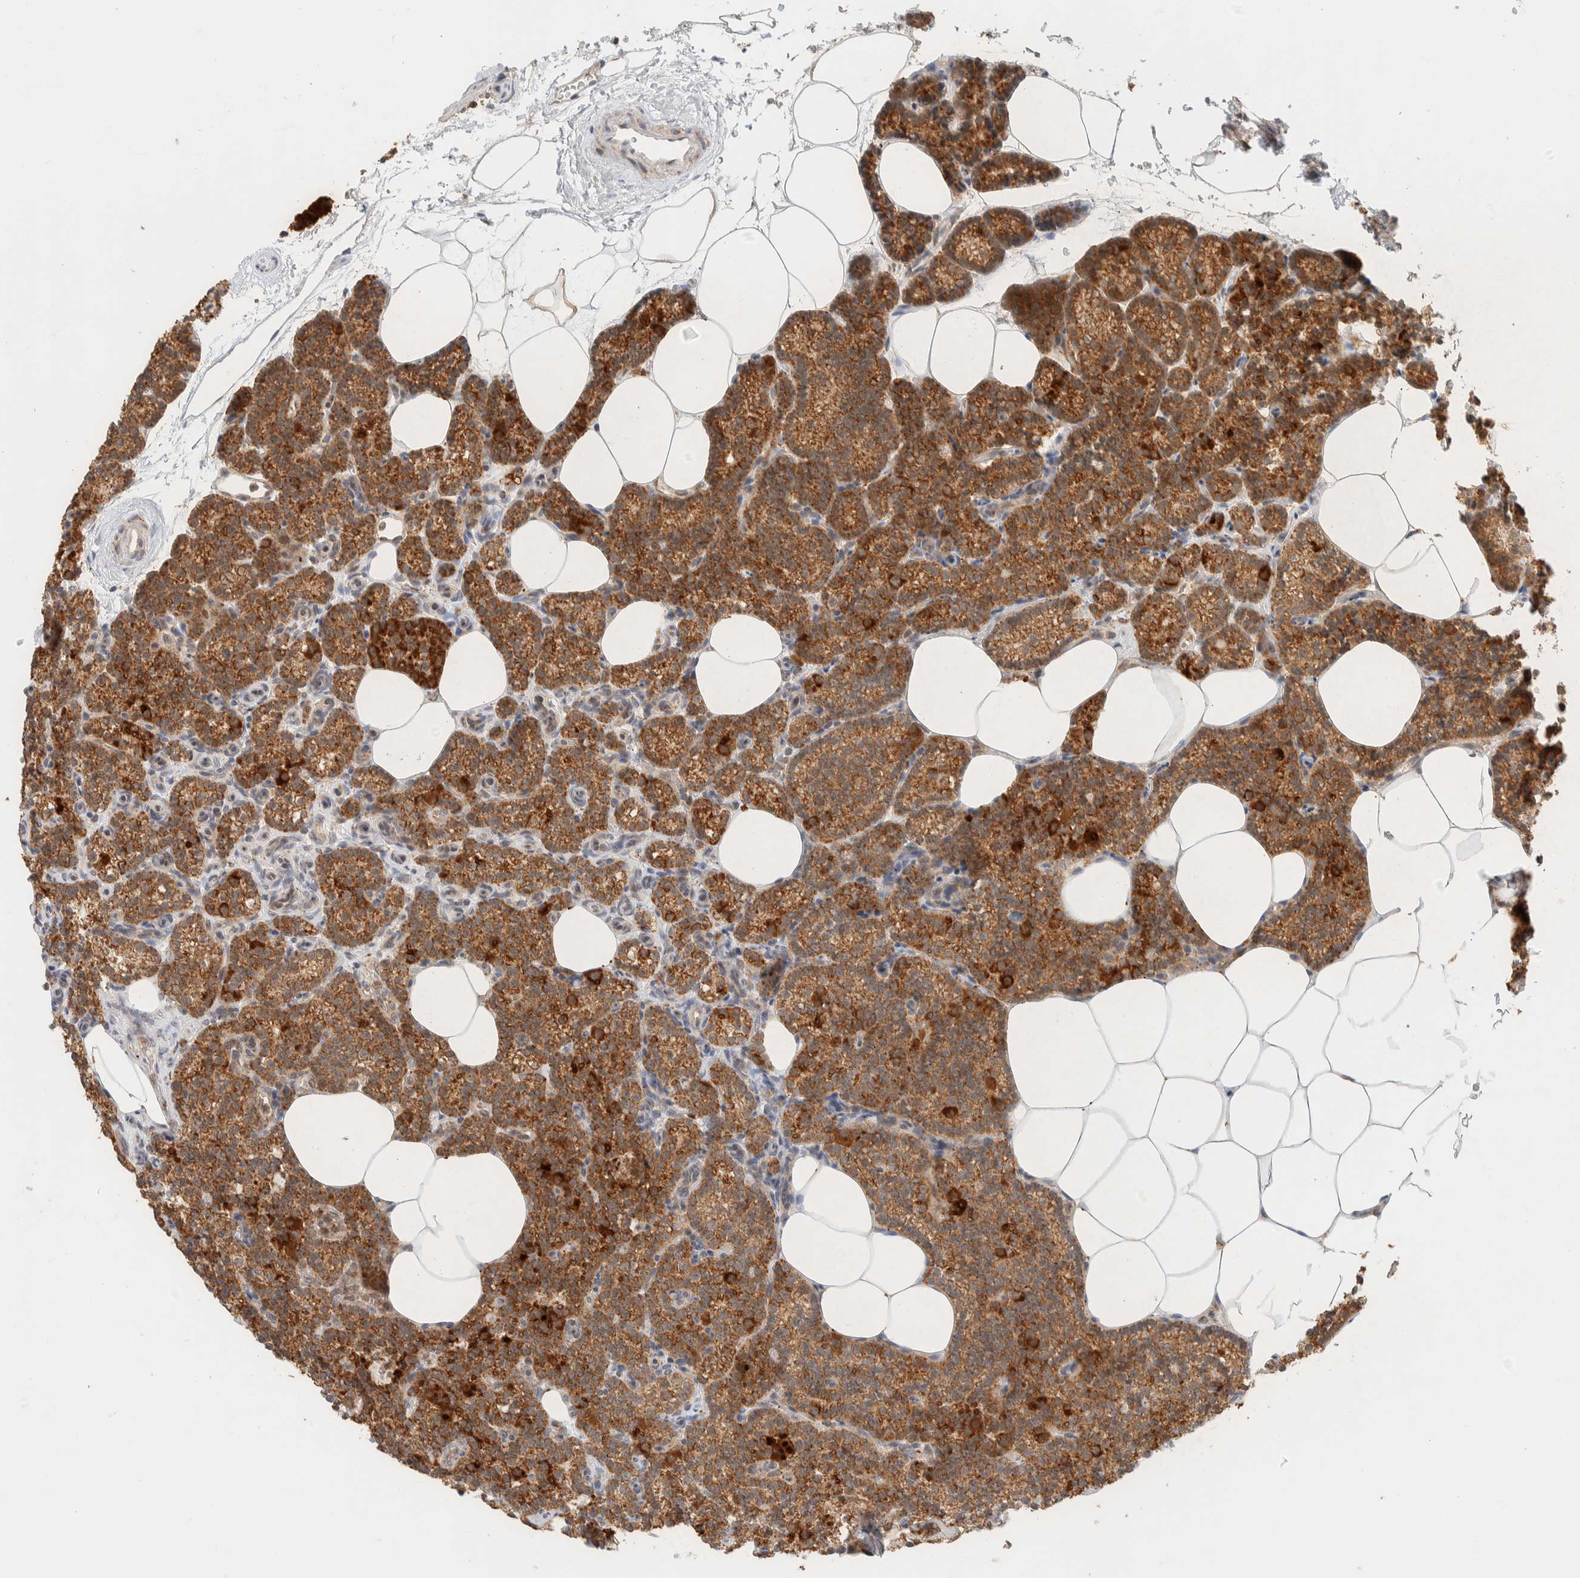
{"staining": {"intensity": "strong", "quantity": ">75%", "location": "cytoplasmic/membranous"}, "tissue": "parathyroid gland", "cell_type": "Glandular cells", "image_type": "normal", "snomed": [{"axis": "morphology", "description": "Normal tissue, NOS"}, {"axis": "topography", "description": "Parathyroid gland"}], "caption": "Immunohistochemical staining of unremarkable parathyroid gland reveals high levels of strong cytoplasmic/membranous staining in about >75% of glandular cells. The staining was performed using DAB (3,3'-diaminobenzidine) to visualize the protein expression in brown, while the nuclei were stained in blue with hematoxylin (Magnification: 20x).", "gene": "MRPL41", "patient": {"sex": "male", "age": 58}}